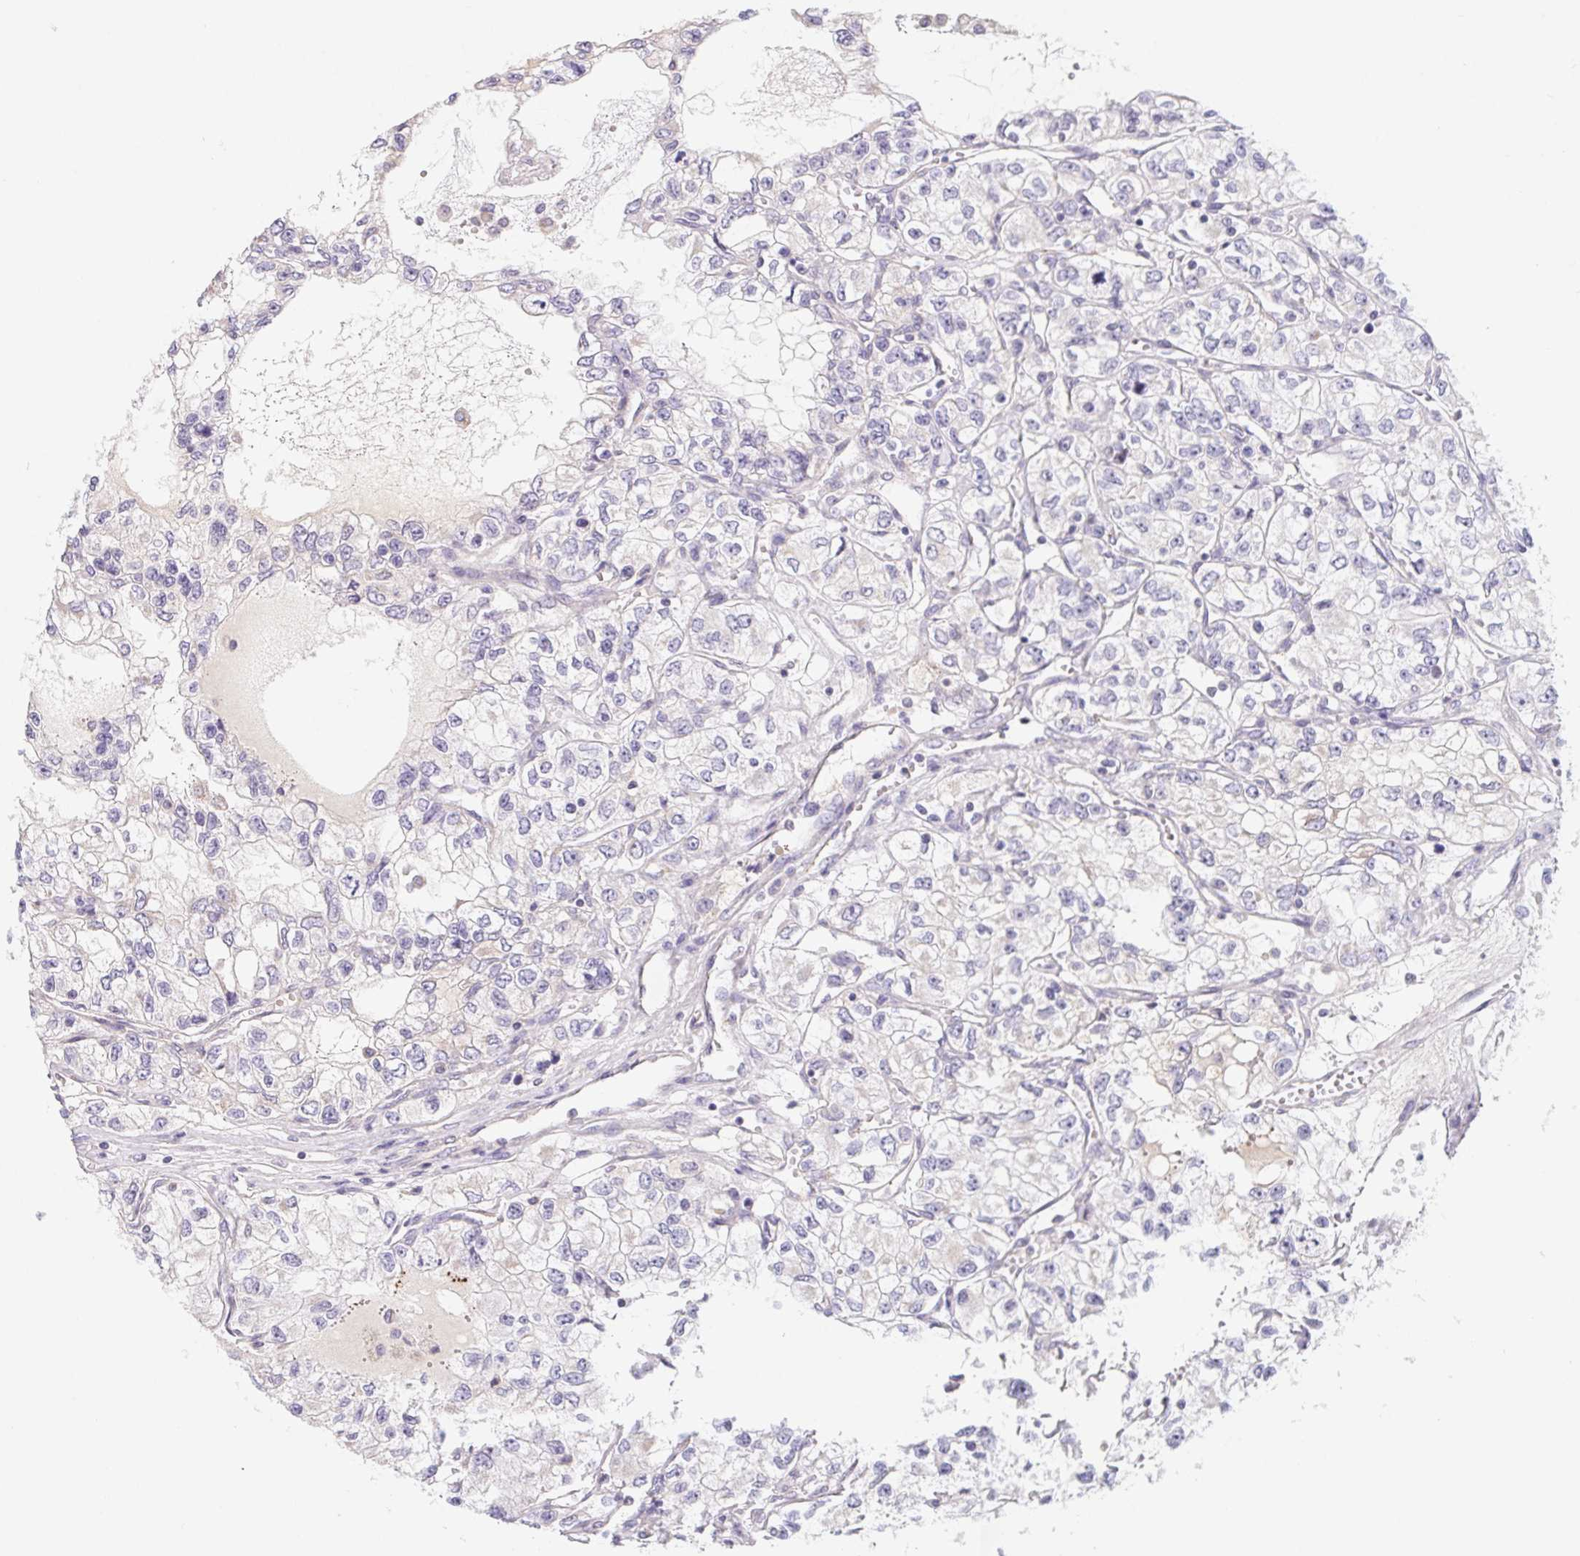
{"staining": {"intensity": "negative", "quantity": "none", "location": "none"}, "tissue": "renal cancer", "cell_type": "Tumor cells", "image_type": "cancer", "snomed": [{"axis": "morphology", "description": "Adenocarcinoma, NOS"}, {"axis": "topography", "description": "Kidney"}], "caption": "This is an immunohistochemistry (IHC) image of adenocarcinoma (renal). There is no staining in tumor cells.", "gene": "LPA", "patient": {"sex": "female", "age": 59}}